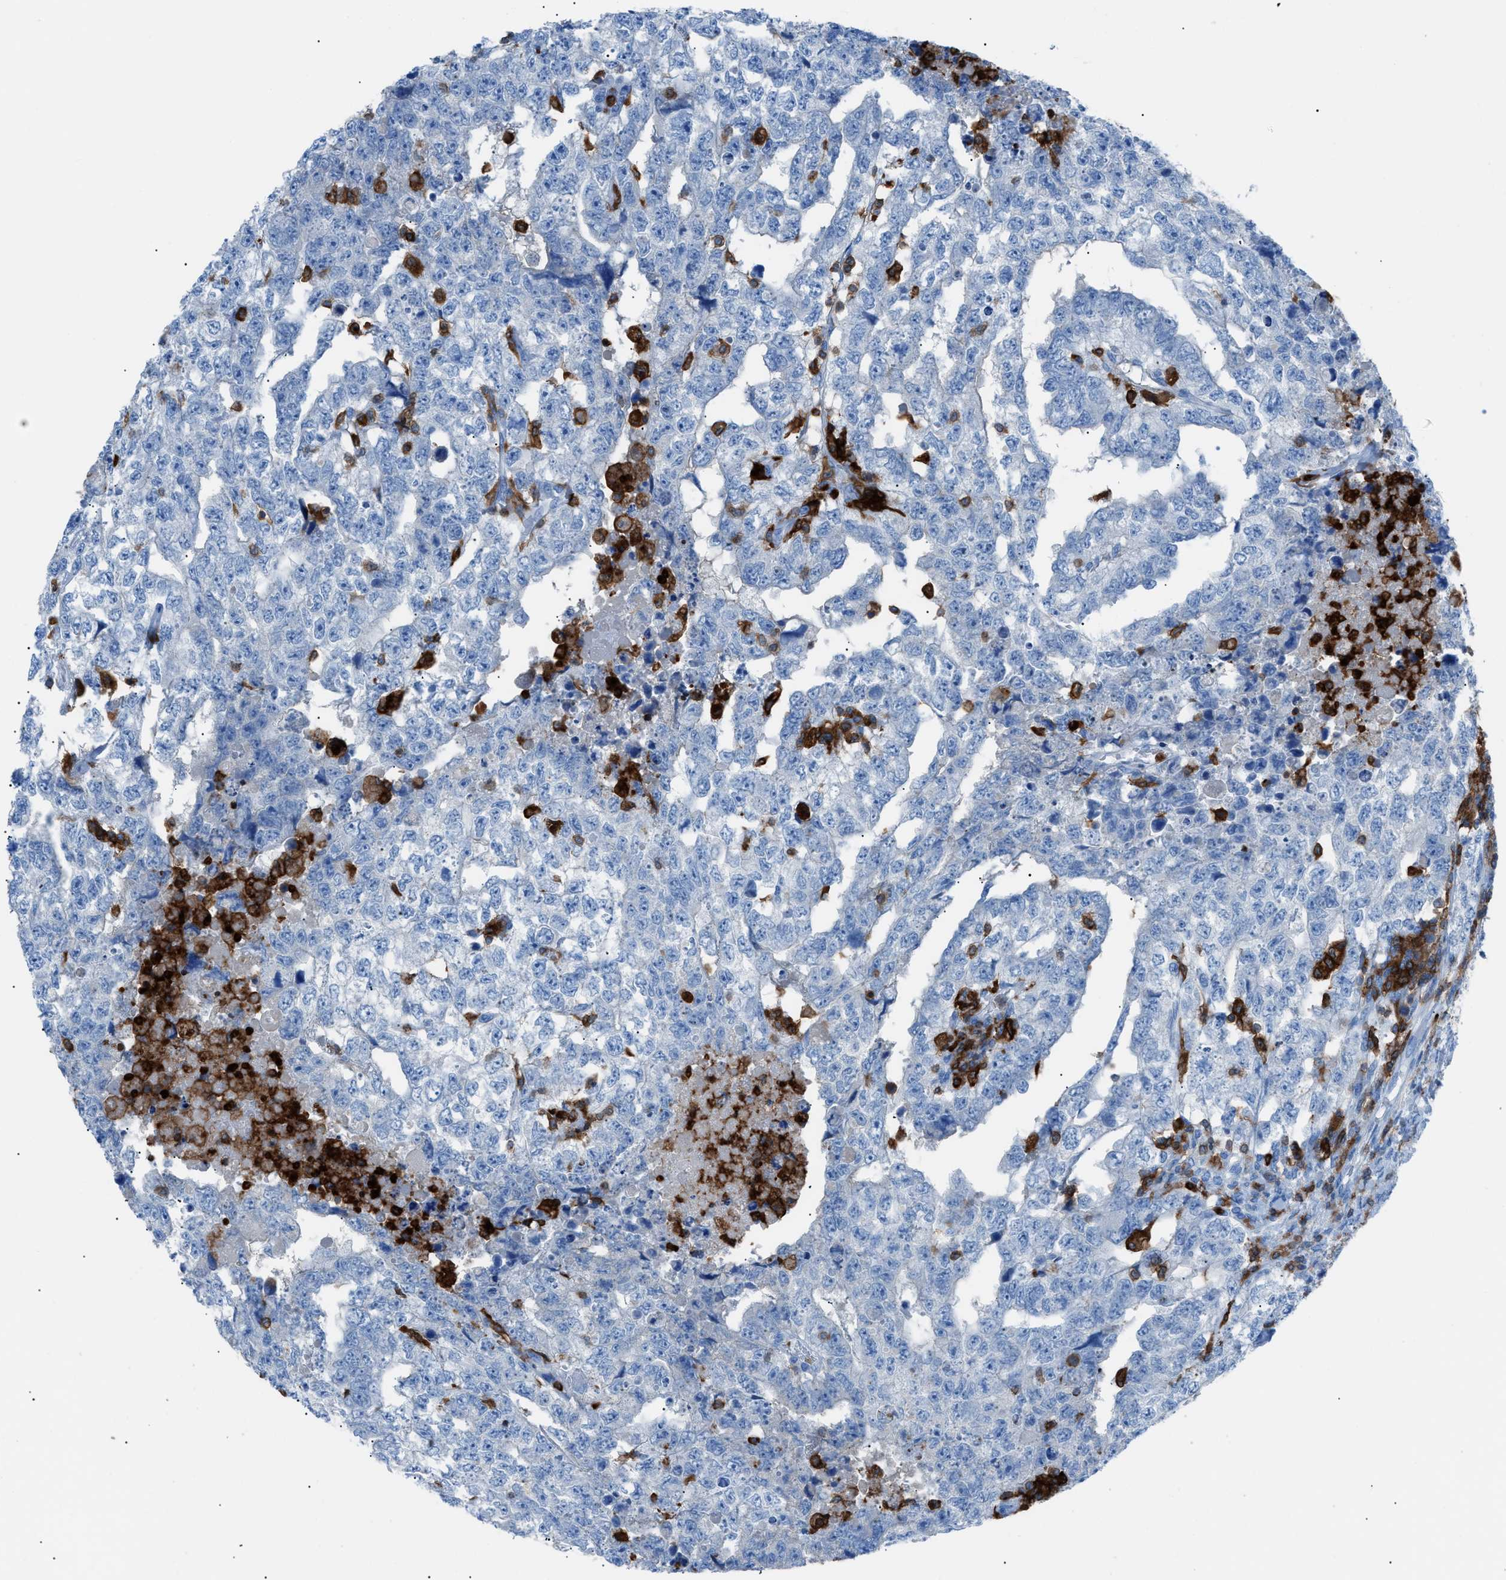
{"staining": {"intensity": "negative", "quantity": "none", "location": "none"}, "tissue": "testis cancer", "cell_type": "Tumor cells", "image_type": "cancer", "snomed": [{"axis": "morphology", "description": "Carcinoma, Embryonal, NOS"}, {"axis": "topography", "description": "Testis"}], "caption": "Protein analysis of testis cancer displays no significant positivity in tumor cells.", "gene": "ITGB2", "patient": {"sex": "male", "age": 36}}